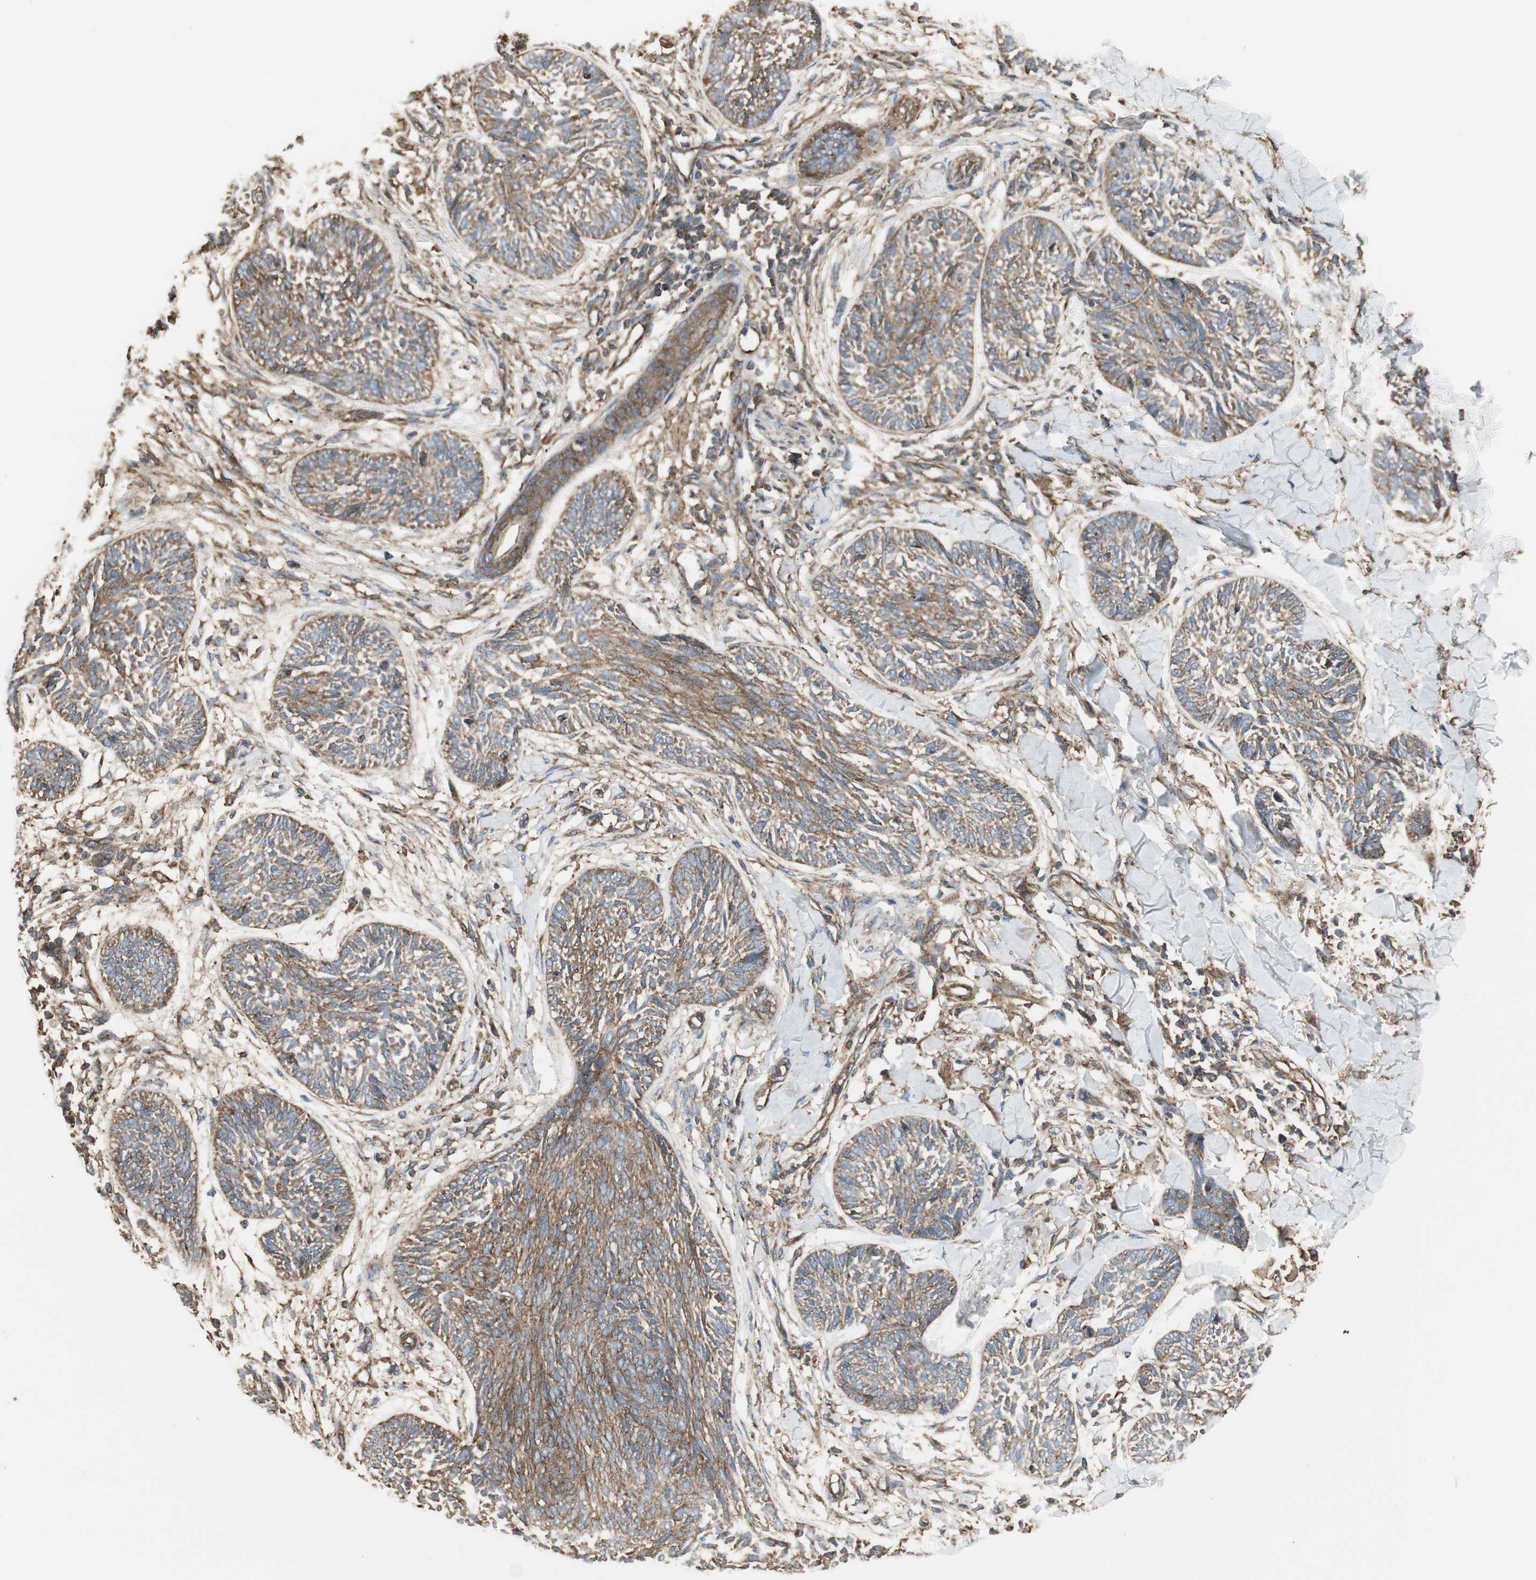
{"staining": {"intensity": "moderate", "quantity": ">75%", "location": "cytoplasmic/membranous"}, "tissue": "skin cancer", "cell_type": "Tumor cells", "image_type": "cancer", "snomed": [{"axis": "morphology", "description": "Papilloma, NOS"}, {"axis": "morphology", "description": "Basal cell carcinoma"}, {"axis": "topography", "description": "Skin"}], "caption": "Immunohistochemical staining of human papilloma (skin) demonstrates moderate cytoplasmic/membranous protein staining in about >75% of tumor cells. (Stains: DAB (3,3'-diaminobenzidine) in brown, nuclei in blue, Microscopy: brightfield microscopy at high magnification).", "gene": "H6PD", "patient": {"sex": "male", "age": 87}}